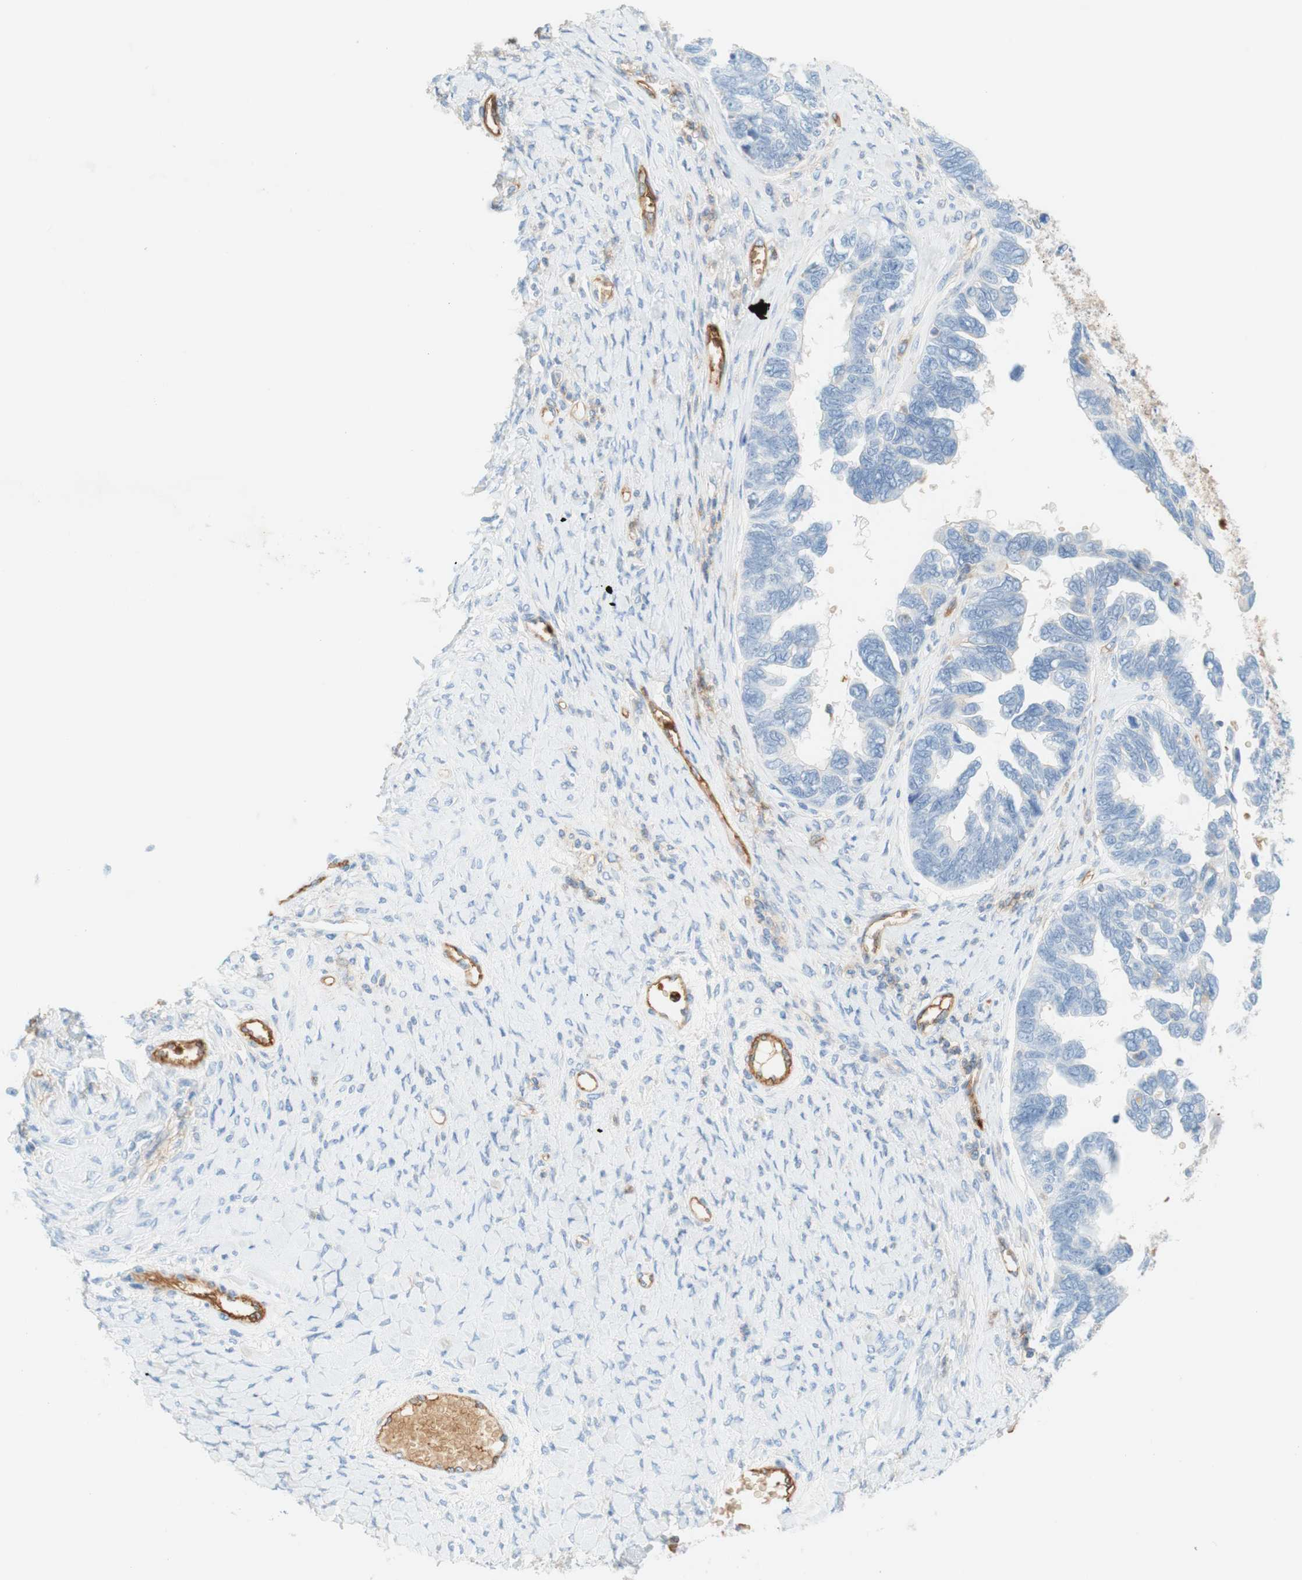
{"staining": {"intensity": "negative", "quantity": "none", "location": "none"}, "tissue": "ovarian cancer", "cell_type": "Tumor cells", "image_type": "cancer", "snomed": [{"axis": "morphology", "description": "Cystadenocarcinoma, serous, NOS"}, {"axis": "topography", "description": "Ovary"}], "caption": "This is an IHC photomicrograph of human serous cystadenocarcinoma (ovarian). There is no staining in tumor cells.", "gene": "STOM", "patient": {"sex": "female", "age": 79}}